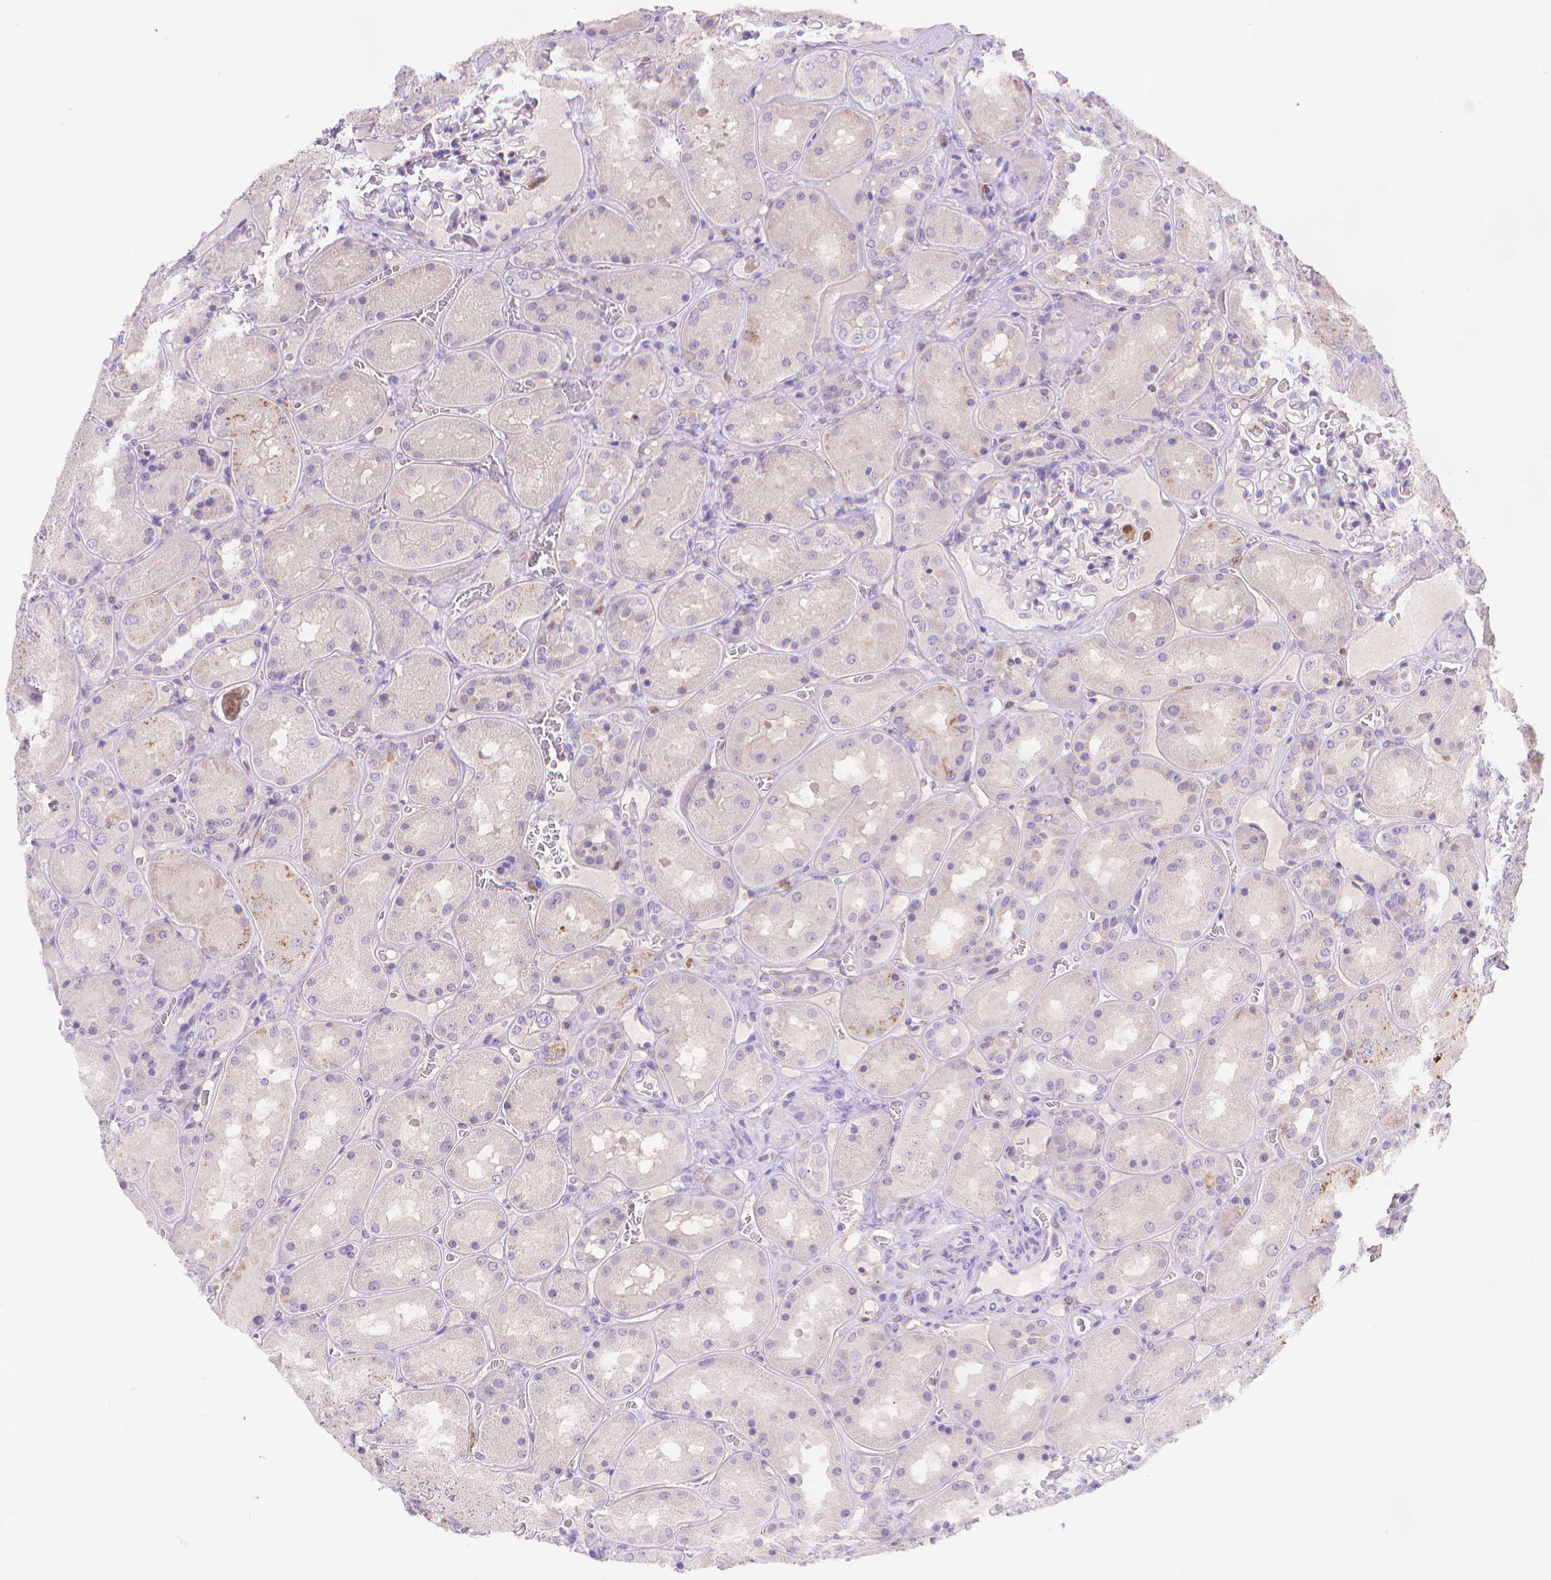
{"staining": {"intensity": "moderate", "quantity": "<25%", "location": "cytoplasmic/membranous"}, "tissue": "kidney", "cell_type": "Cells in glomeruli", "image_type": "normal", "snomed": [{"axis": "morphology", "description": "Normal tissue, NOS"}, {"axis": "topography", "description": "Kidney"}], "caption": "The photomicrograph reveals immunohistochemical staining of benign kidney. There is moderate cytoplasmic/membranous expression is appreciated in about <25% of cells in glomeruli.", "gene": "FGD2", "patient": {"sex": "male", "age": 73}}